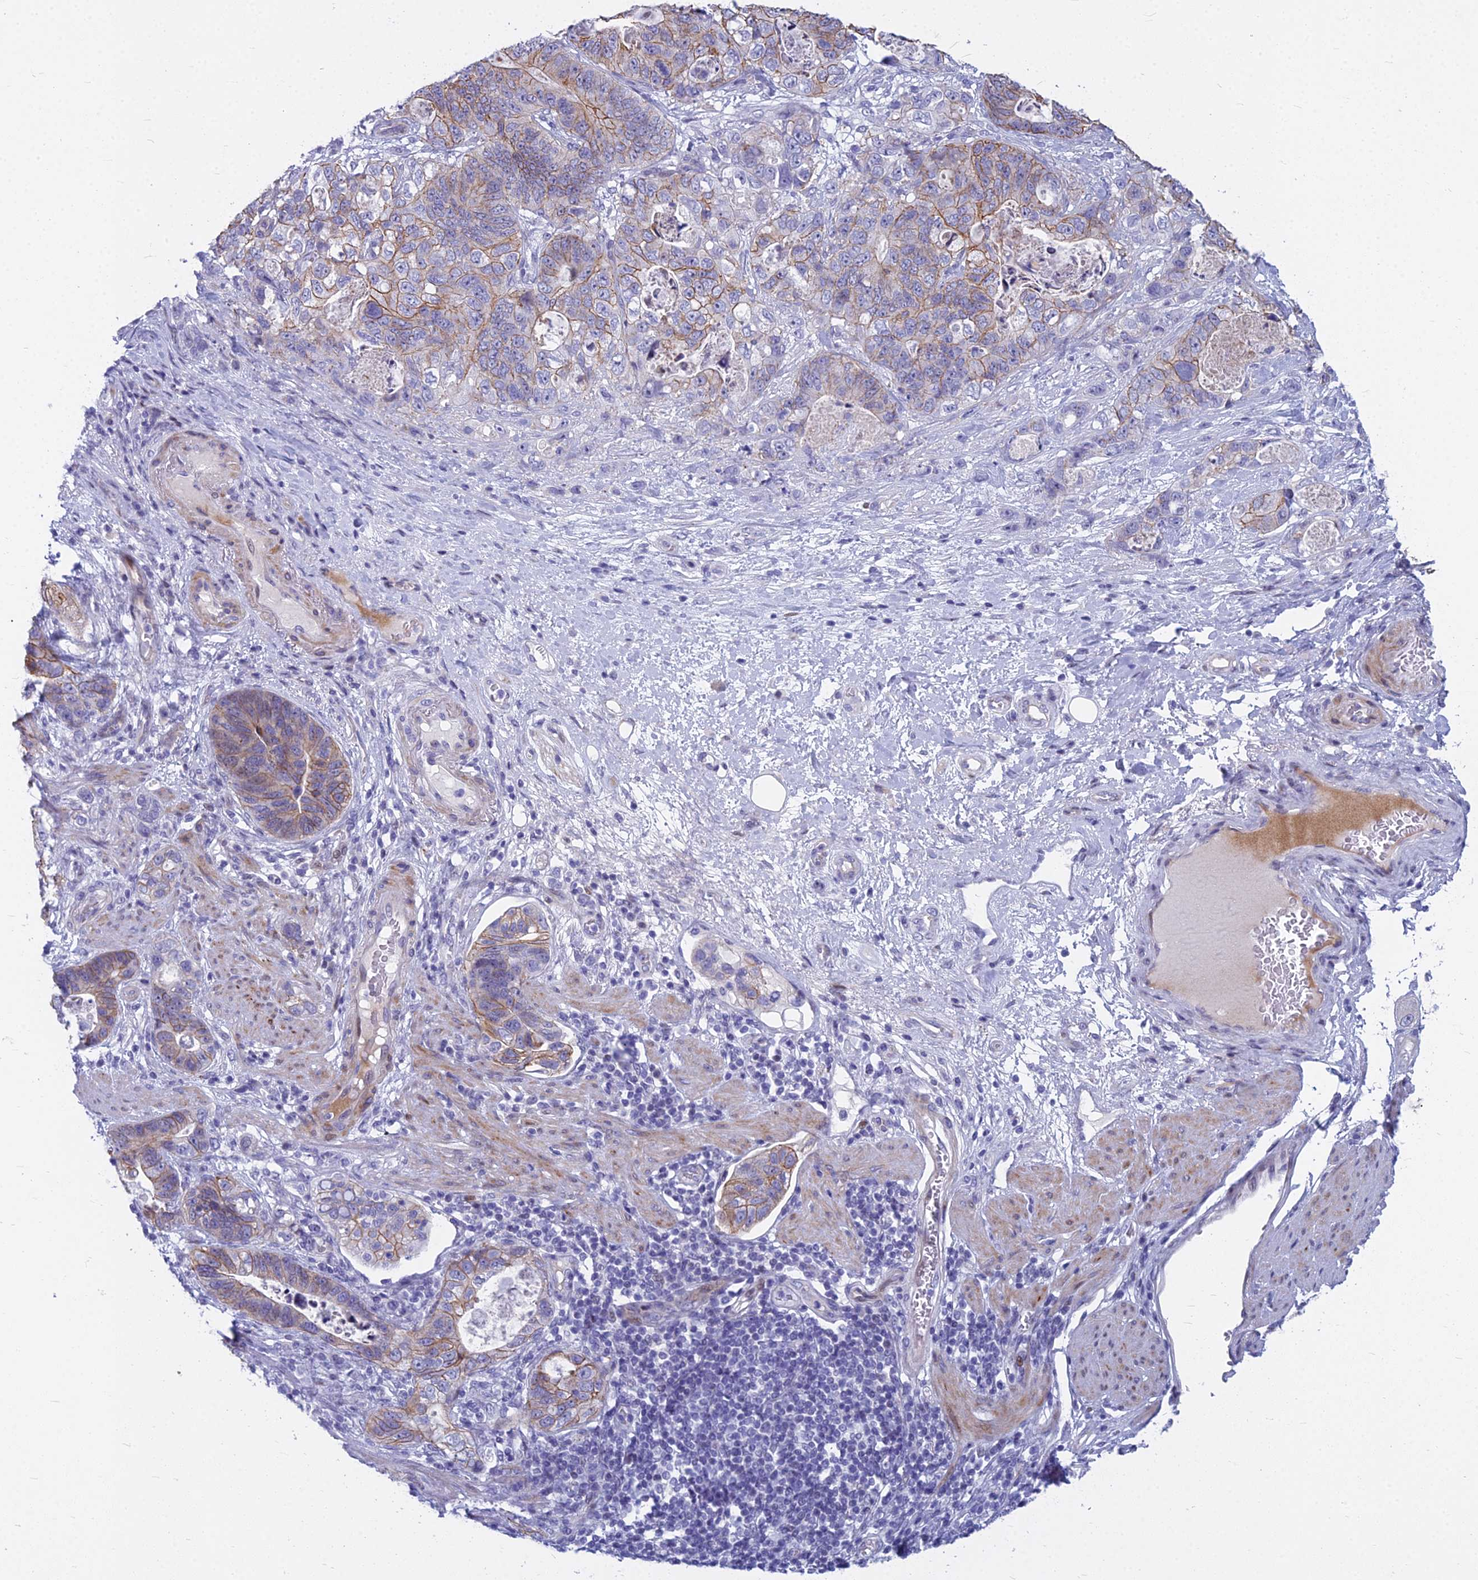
{"staining": {"intensity": "moderate", "quantity": "25%-75%", "location": "cytoplasmic/membranous"}, "tissue": "stomach cancer", "cell_type": "Tumor cells", "image_type": "cancer", "snomed": [{"axis": "morphology", "description": "Normal tissue, NOS"}, {"axis": "morphology", "description": "Adenocarcinoma, NOS"}, {"axis": "topography", "description": "Stomach"}], "caption": "Immunohistochemistry histopathology image of neoplastic tissue: human stomach cancer stained using IHC demonstrates medium levels of moderate protein expression localized specifically in the cytoplasmic/membranous of tumor cells, appearing as a cytoplasmic/membranous brown color.", "gene": "MYBPC2", "patient": {"sex": "female", "age": 89}}